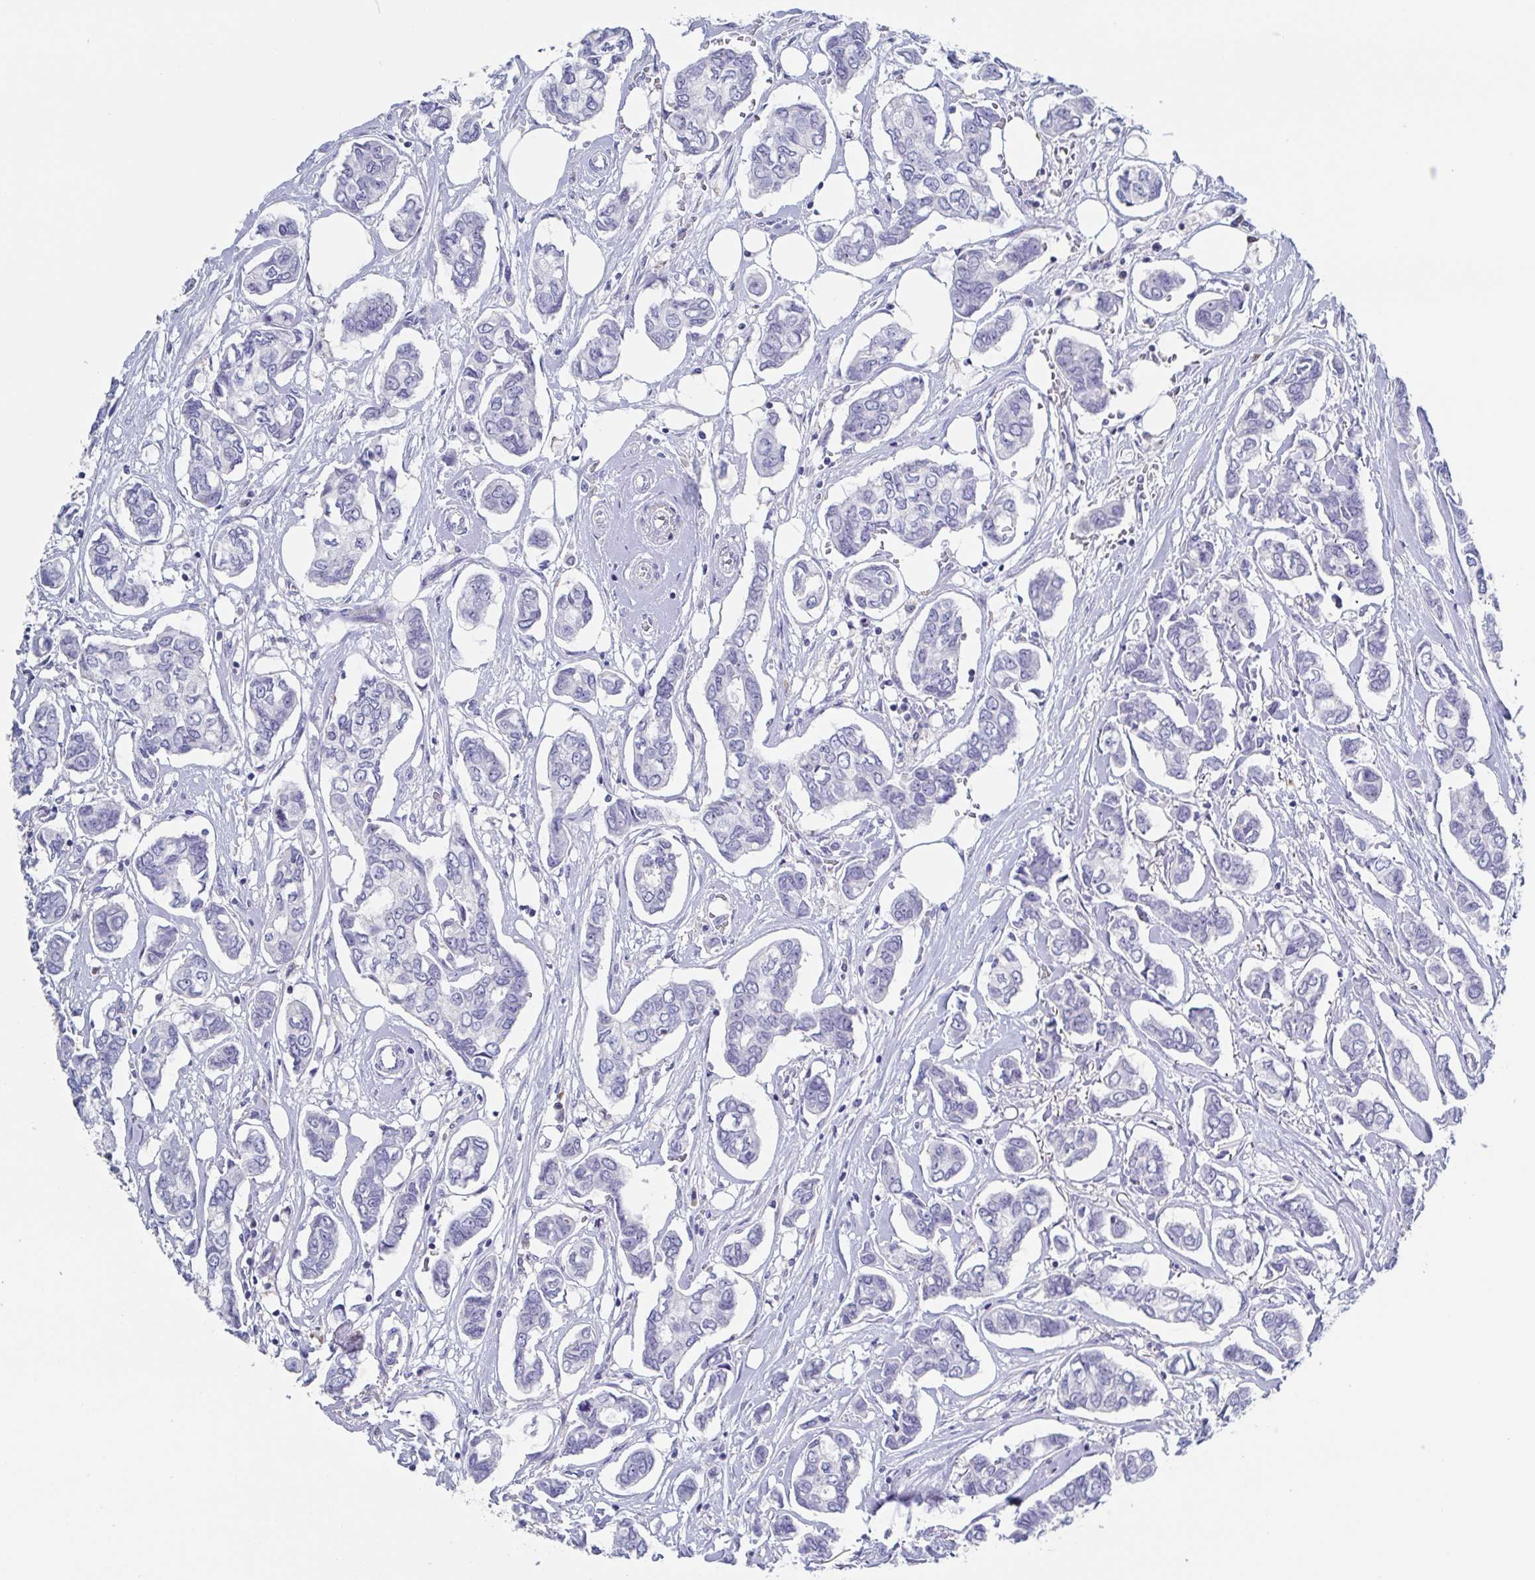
{"staining": {"intensity": "negative", "quantity": "none", "location": "none"}, "tissue": "breast cancer", "cell_type": "Tumor cells", "image_type": "cancer", "snomed": [{"axis": "morphology", "description": "Duct carcinoma"}, {"axis": "topography", "description": "Breast"}], "caption": "This is an IHC image of breast intraductal carcinoma. There is no positivity in tumor cells.", "gene": "NOXRED1", "patient": {"sex": "female", "age": 73}}